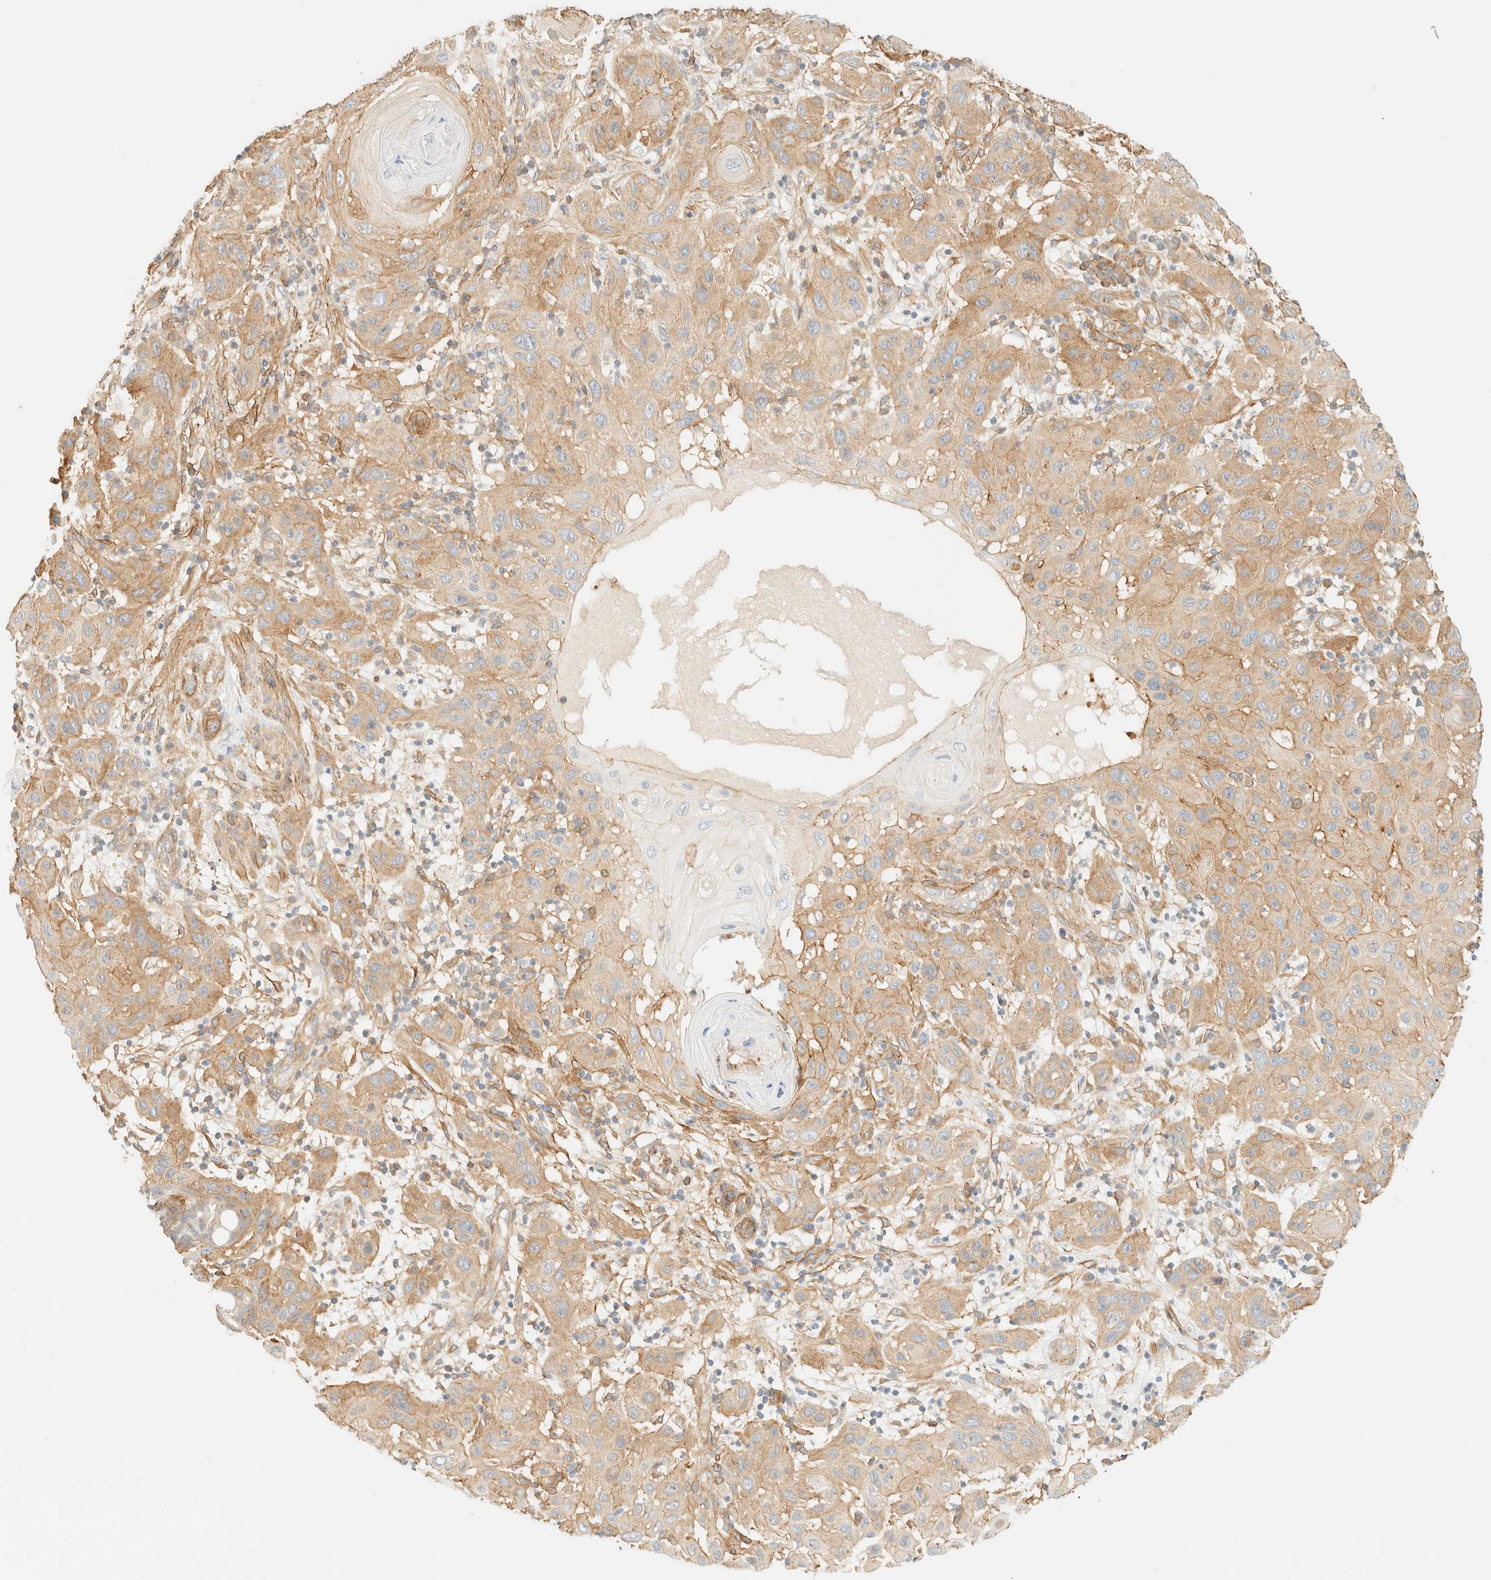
{"staining": {"intensity": "weak", "quantity": ">75%", "location": "cytoplasmic/membranous"}, "tissue": "skin cancer", "cell_type": "Tumor cells", "image_type": "cancer", "snomed": [{"axis": "morphology", "description": "Normal tissue, NOS"}, {"axis": "morphology", "description": "Squamous cell carcinoma, NOS"}, {"axis": "topography", "description": "Skin"}], "caption": "This histopathology image shows skin cancer stained with IHC to label a protein in brown. The cytoplasmic/membranous of tumor cells show weak positivity for the protein. Nuclei are counter-stained blue.", "gene": "OTOP2", "patient": {"sex": "female", "age": 96}}